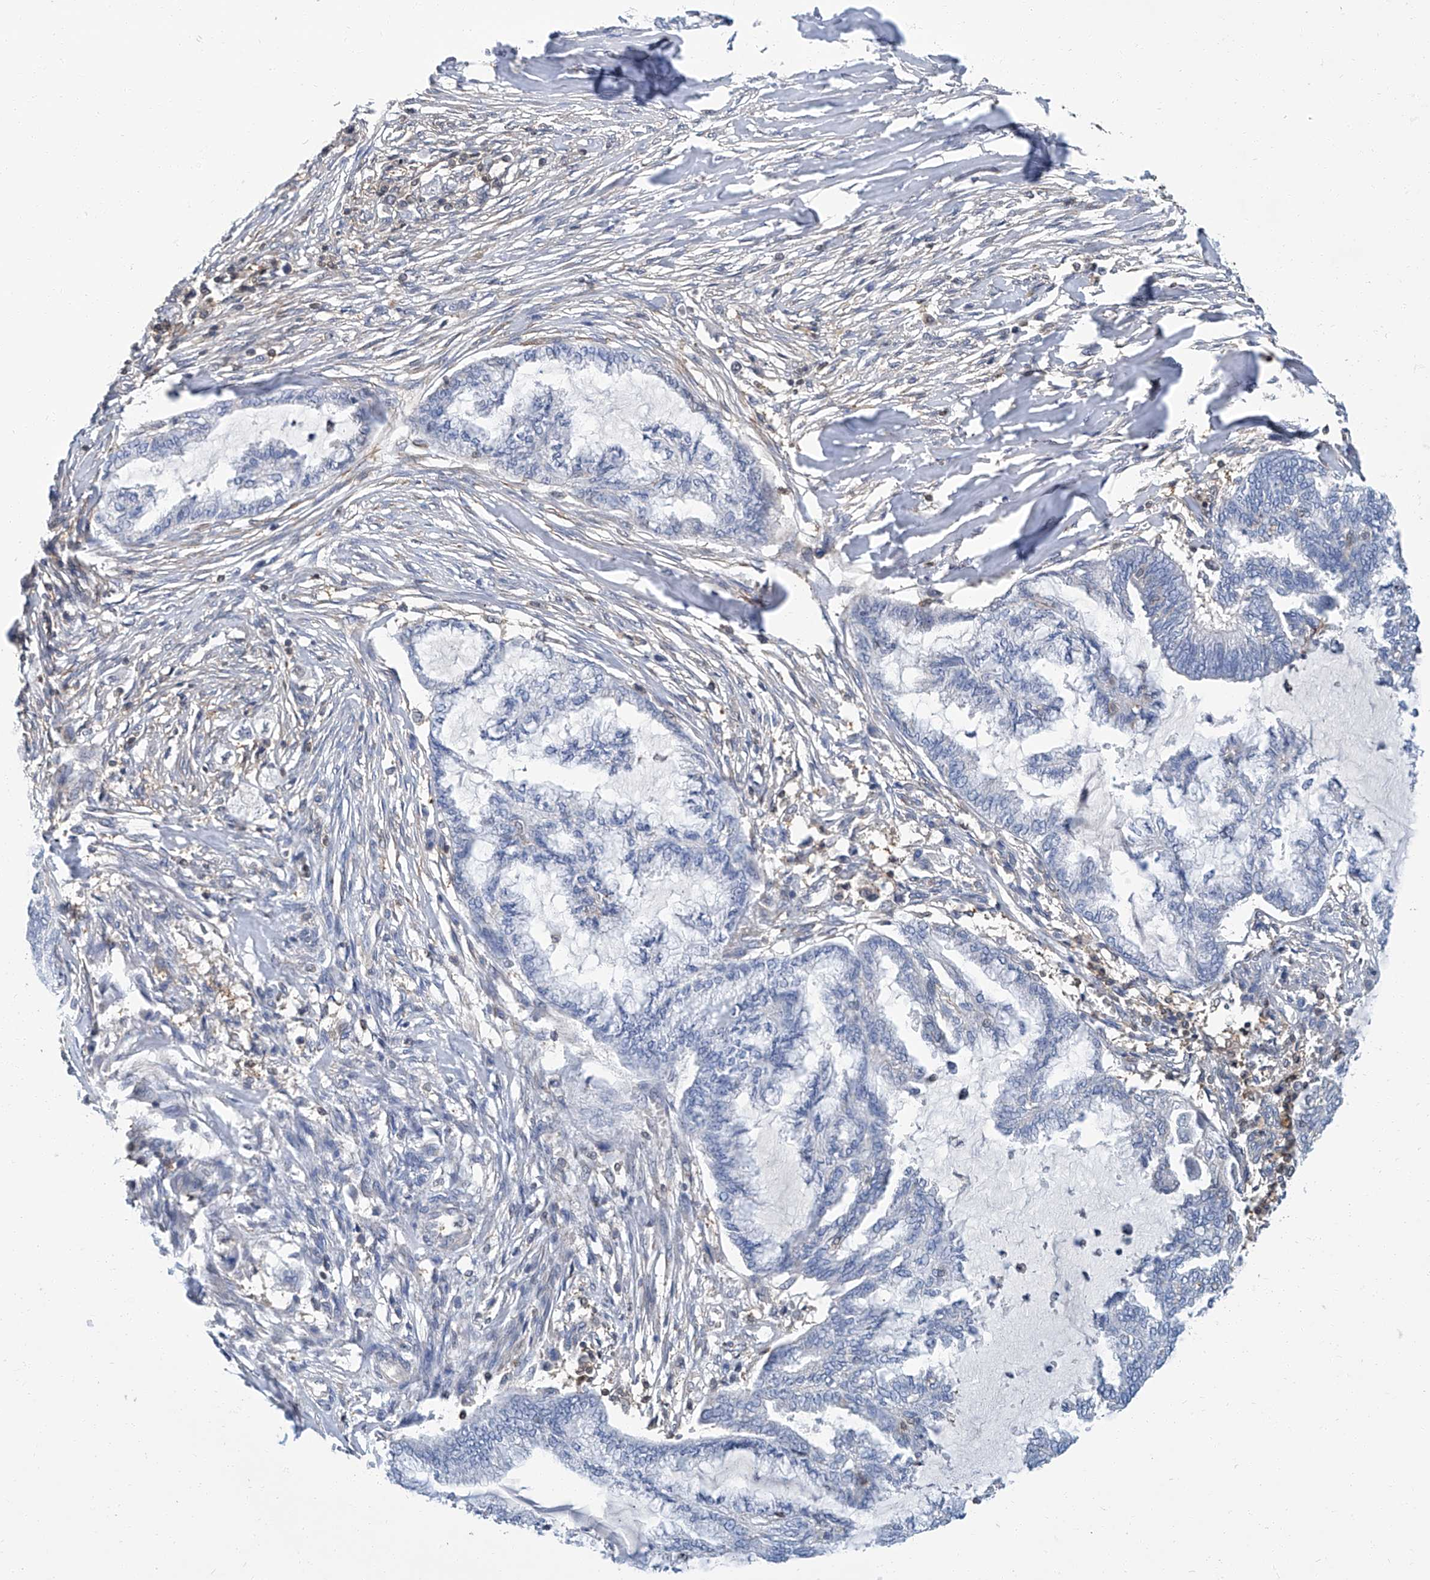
{"staining": {"intensity": "negative", "quantity": "none", "location": "none"}, "tissue": "endometrial cancer", "cell_type": "Tumor cells", "image_type": "cancer", "snomed": [{"axis": "morphology", "description": "Adenocarcinoma, NOS"}, {"axis": "topography", "description": "Endometrium"}], "caption": "Protein analysis of endometrial cancer (adenocarcinoma) demonstrates no significant positivity in tumor cells. (DAB (3,3'-diaminobenzidine) IHC visualized using brightfield microscopy, high magnification).", "gene": "PSMB10", "patient": {"sex": "female", "age": 86}}